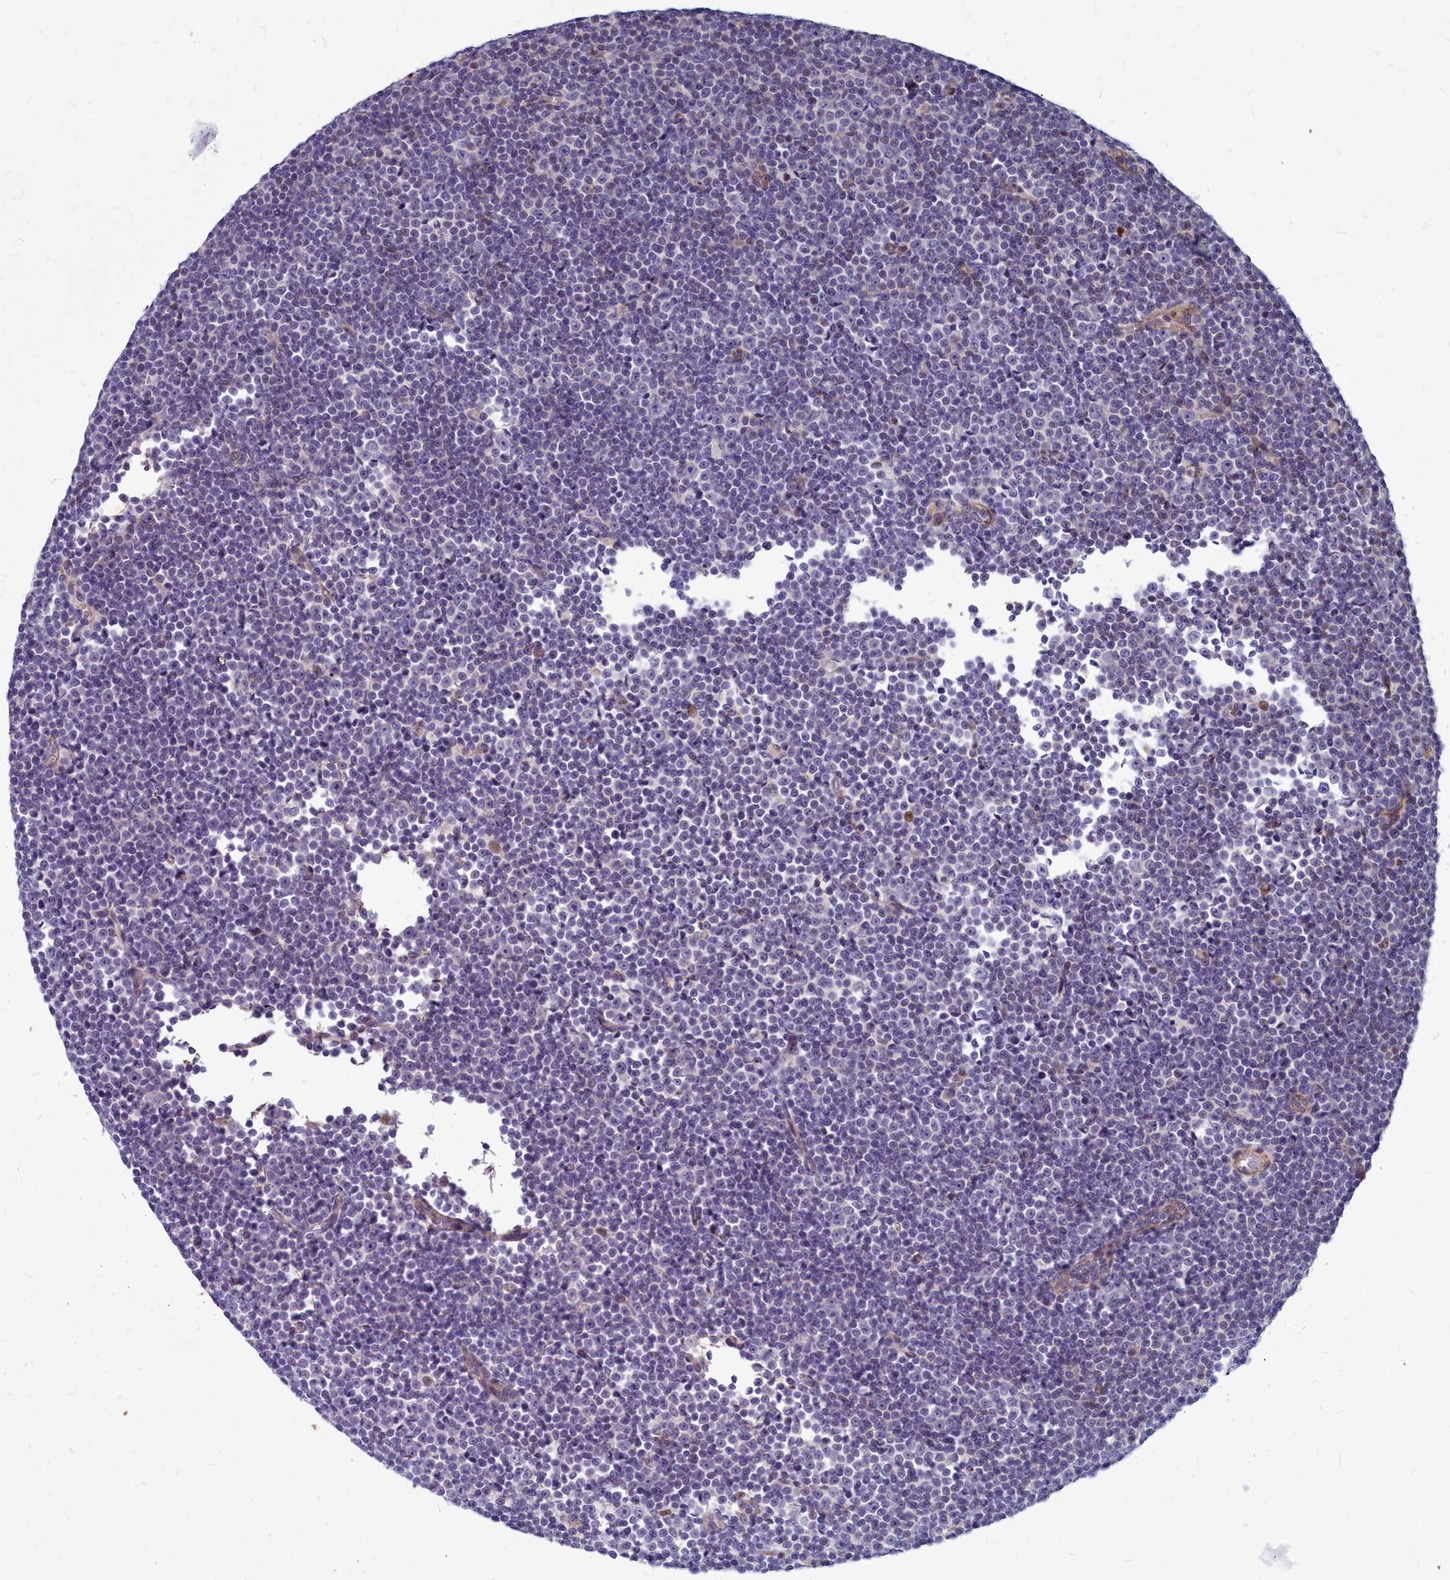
{"staining": {"intensity": "negative", "quantity": "none", "location": "none"}, "tissue": "lymphoma", "cell_type": "Tumor cells", "image_type": "cancer", "snomed": [{"axis": "morphology", "description": "Malignant lymphoma, non-Hodgkin's type, Low grade"}, {"axis": "topography", "description": "Lymph node"}], "caption": "High magnification brightfield microscopy of low-grade malignant lymphoma, non-Hodgkin's type stained with DAB (brown) and counterstained with hematoxylin (blue): tumor cells show no significant positivity. (Brightfield microscopy of DAB (3,3'-diaminobenzidine) immunohistochemistry at high magnification).", "gene": "TTC5", "patient": {"sex": "female", "age": 67}}